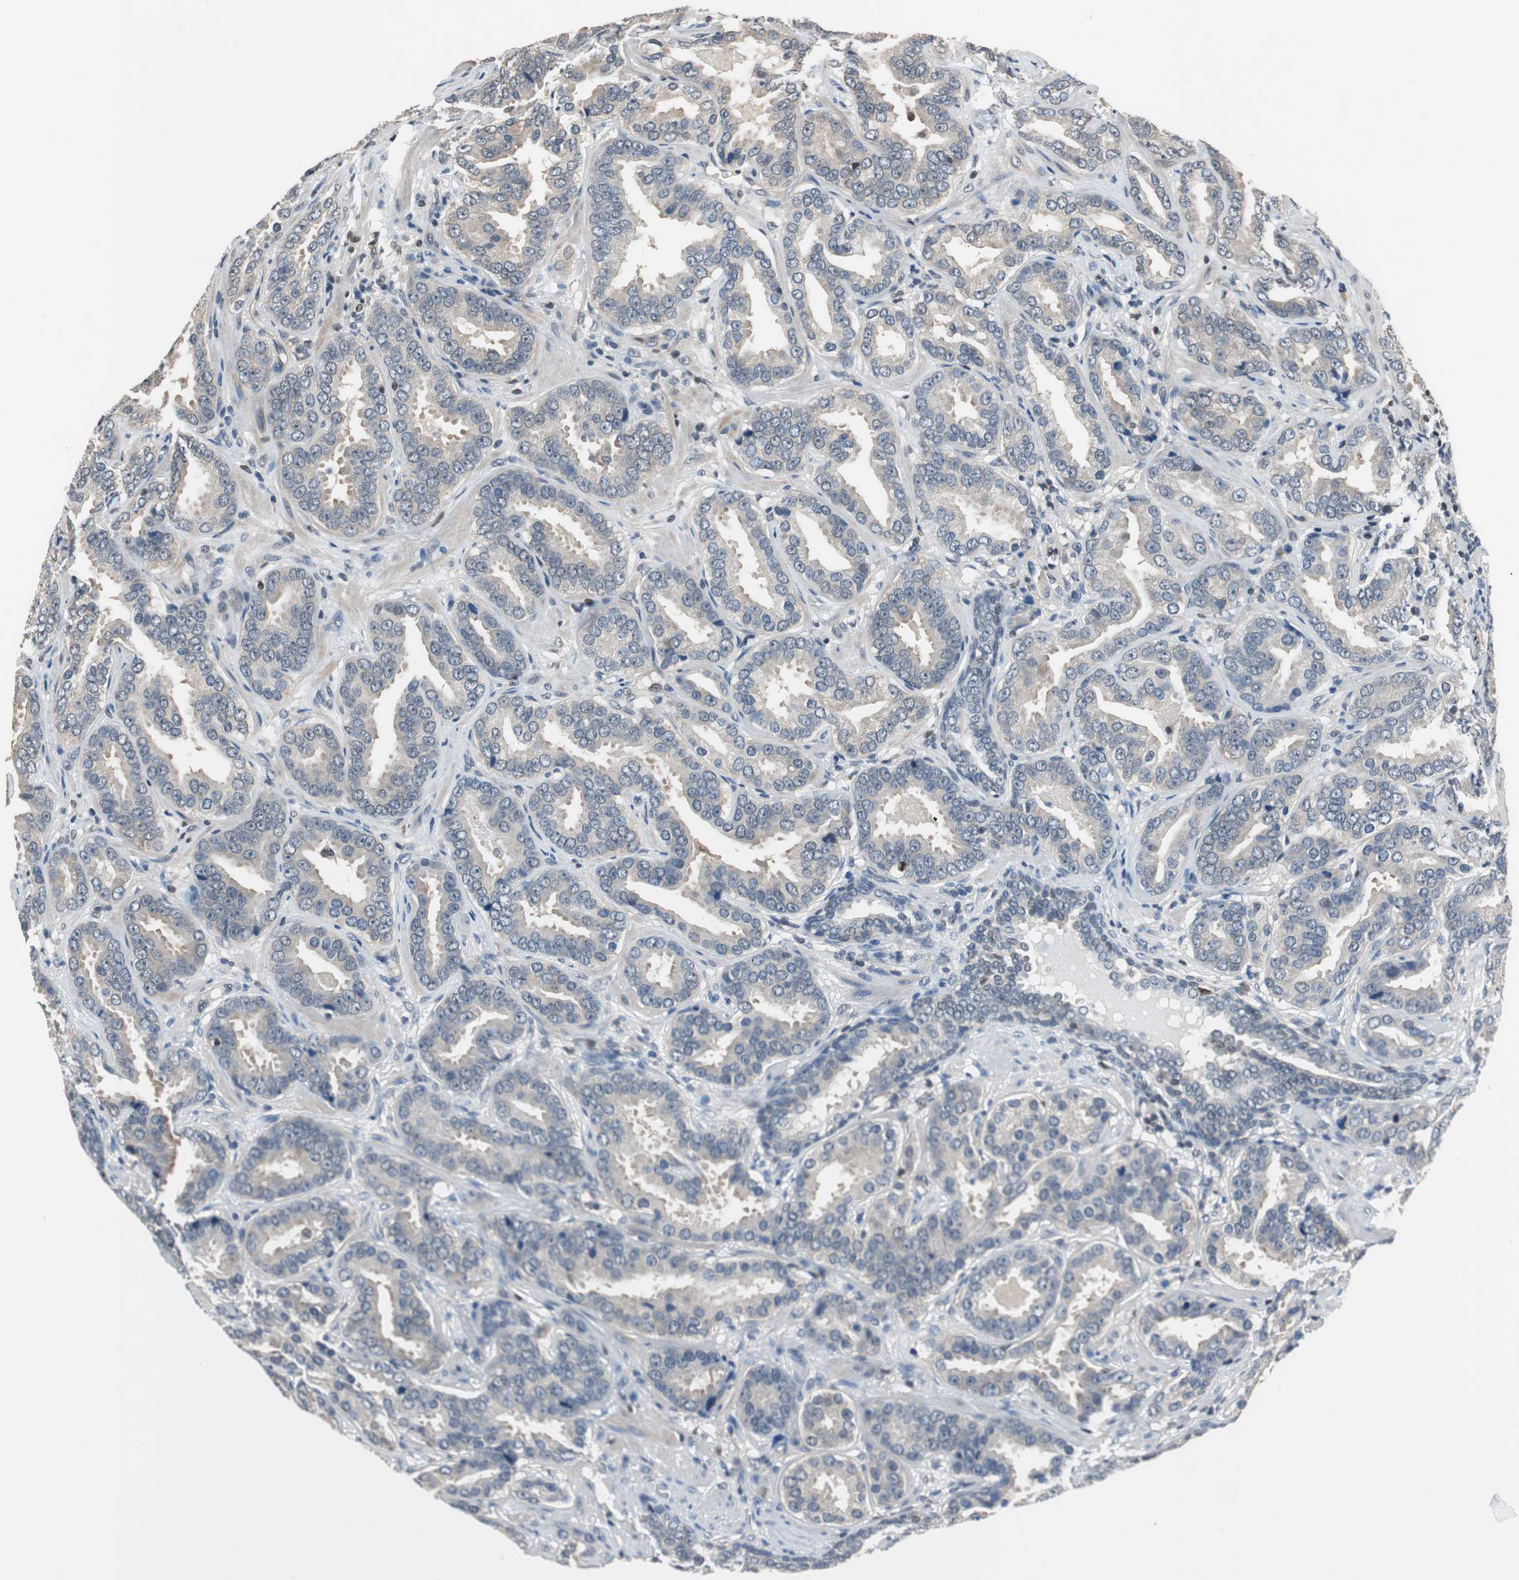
{"staining": {"intensity": "negative", "quantity": "none", "location": "none"}, "tissue": "prostate cancer", "cell_type": "Tumor cells", "image_type": "cancer", "snomed": [{"axis": "morphology", "description": "Adenocarcinoma, Low grade"}, {"axis": "topography", "description": "Prostate"}], "caption": "Immunohistochemical staining of prostate adenocarcinoma (low-grade) shows no significant expression in tumor cells.", "gene": "MAFB", "patient": {"sex": "male", "age": 59}}